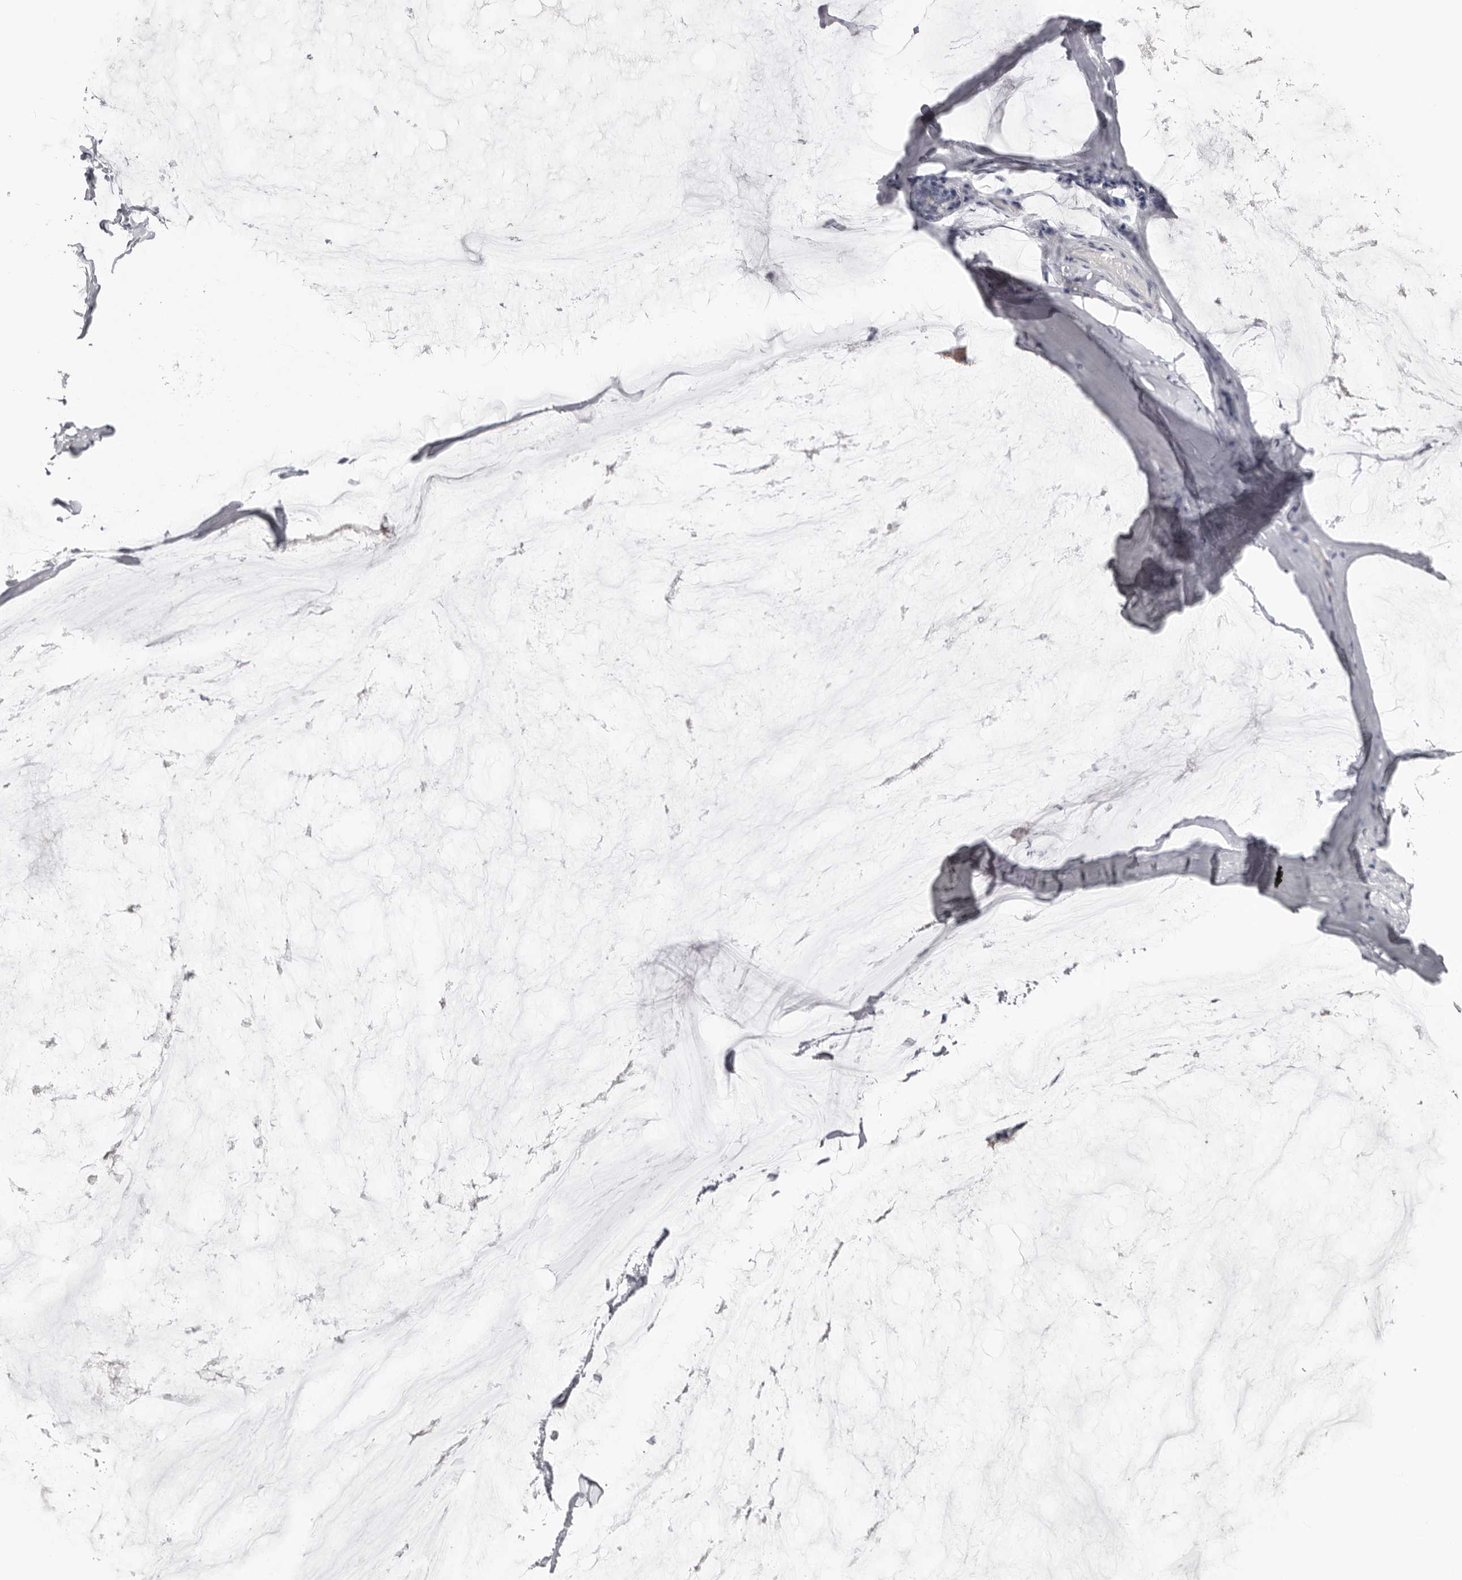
{"staining": {"intensity": "negative", "quantity": "none", "location": "none"}, "tissue": "ovarian cancer", "cell_type": "Tumor cells", "image_type": "cancer", "snomed": [{"axis": "morphology", "description": "Cystadenocarcinoma, mucinous, NOS"}, {"axis": "topography", "description": "Ovary"}], "caption": "This photomicrograph is of mucinous cystadenocarcinoma (ovarian) stained with IHC to label a protein in brown with the nuclei are counter-stained blue. There is no staining in tumor cells.", "gene": "AKNAD1", "patient": {"sex": "female", "age": 39}}